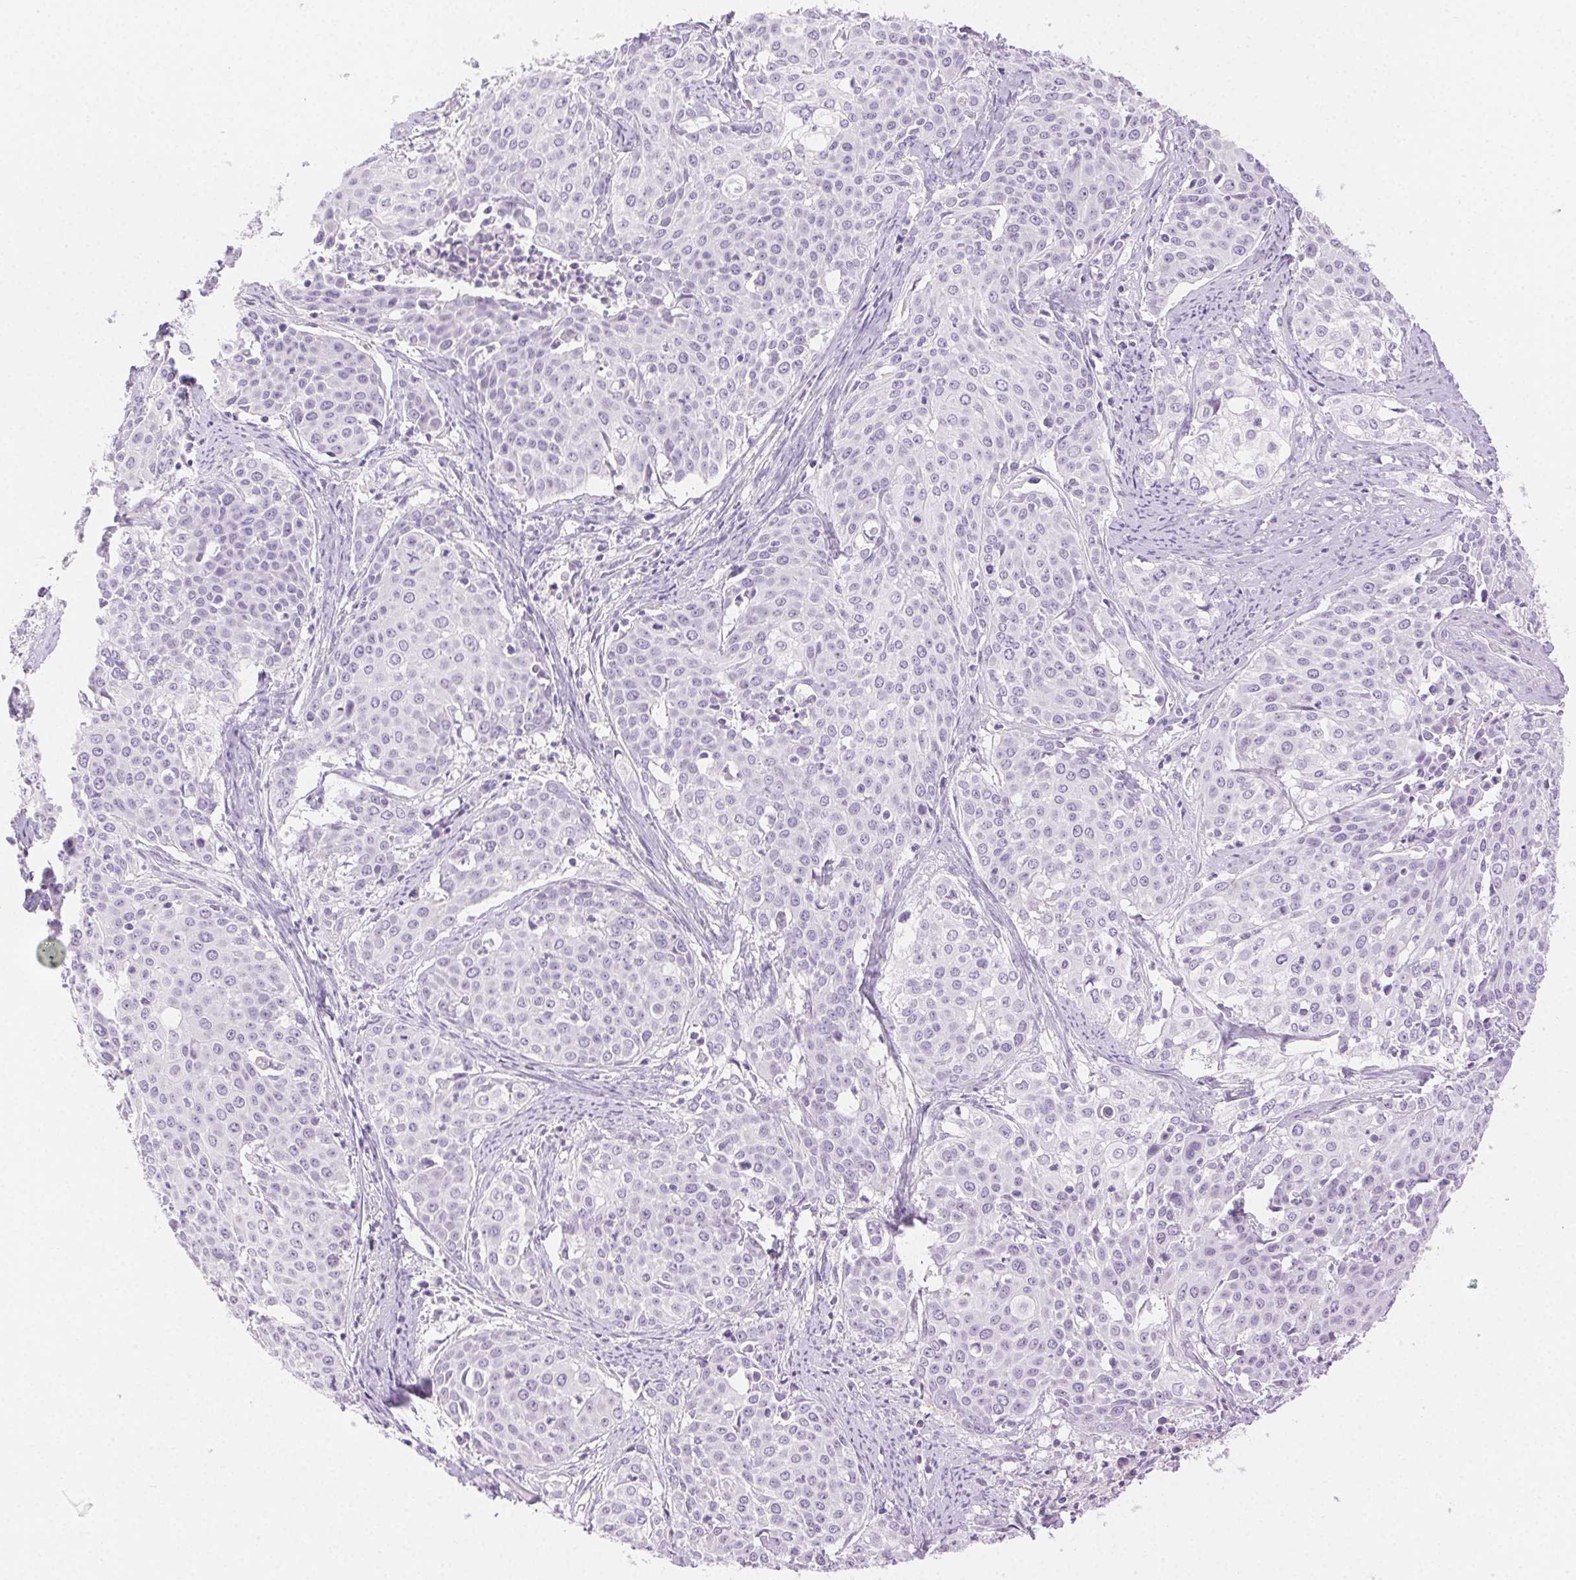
{"staining": {"intensity": "negative", "quantity": "none", "location": "none"}, "tissue": "cervical cancer", "cell_type": "Tumor cells", "image_type": "cancer", "snomed": [{"axis": "morphology", "description": "Squamous cell carcinoma, NOS"}, {"axis": "topography", "description": "Cervix"}], "caption": "DAB (3,3'-diaminobenzidine) immunohistochemical staining of human cervical cancer shows no significant staining in tumor cells.", "gene": "SPACA4", "patient": {"sex": "female", "age": 39}}